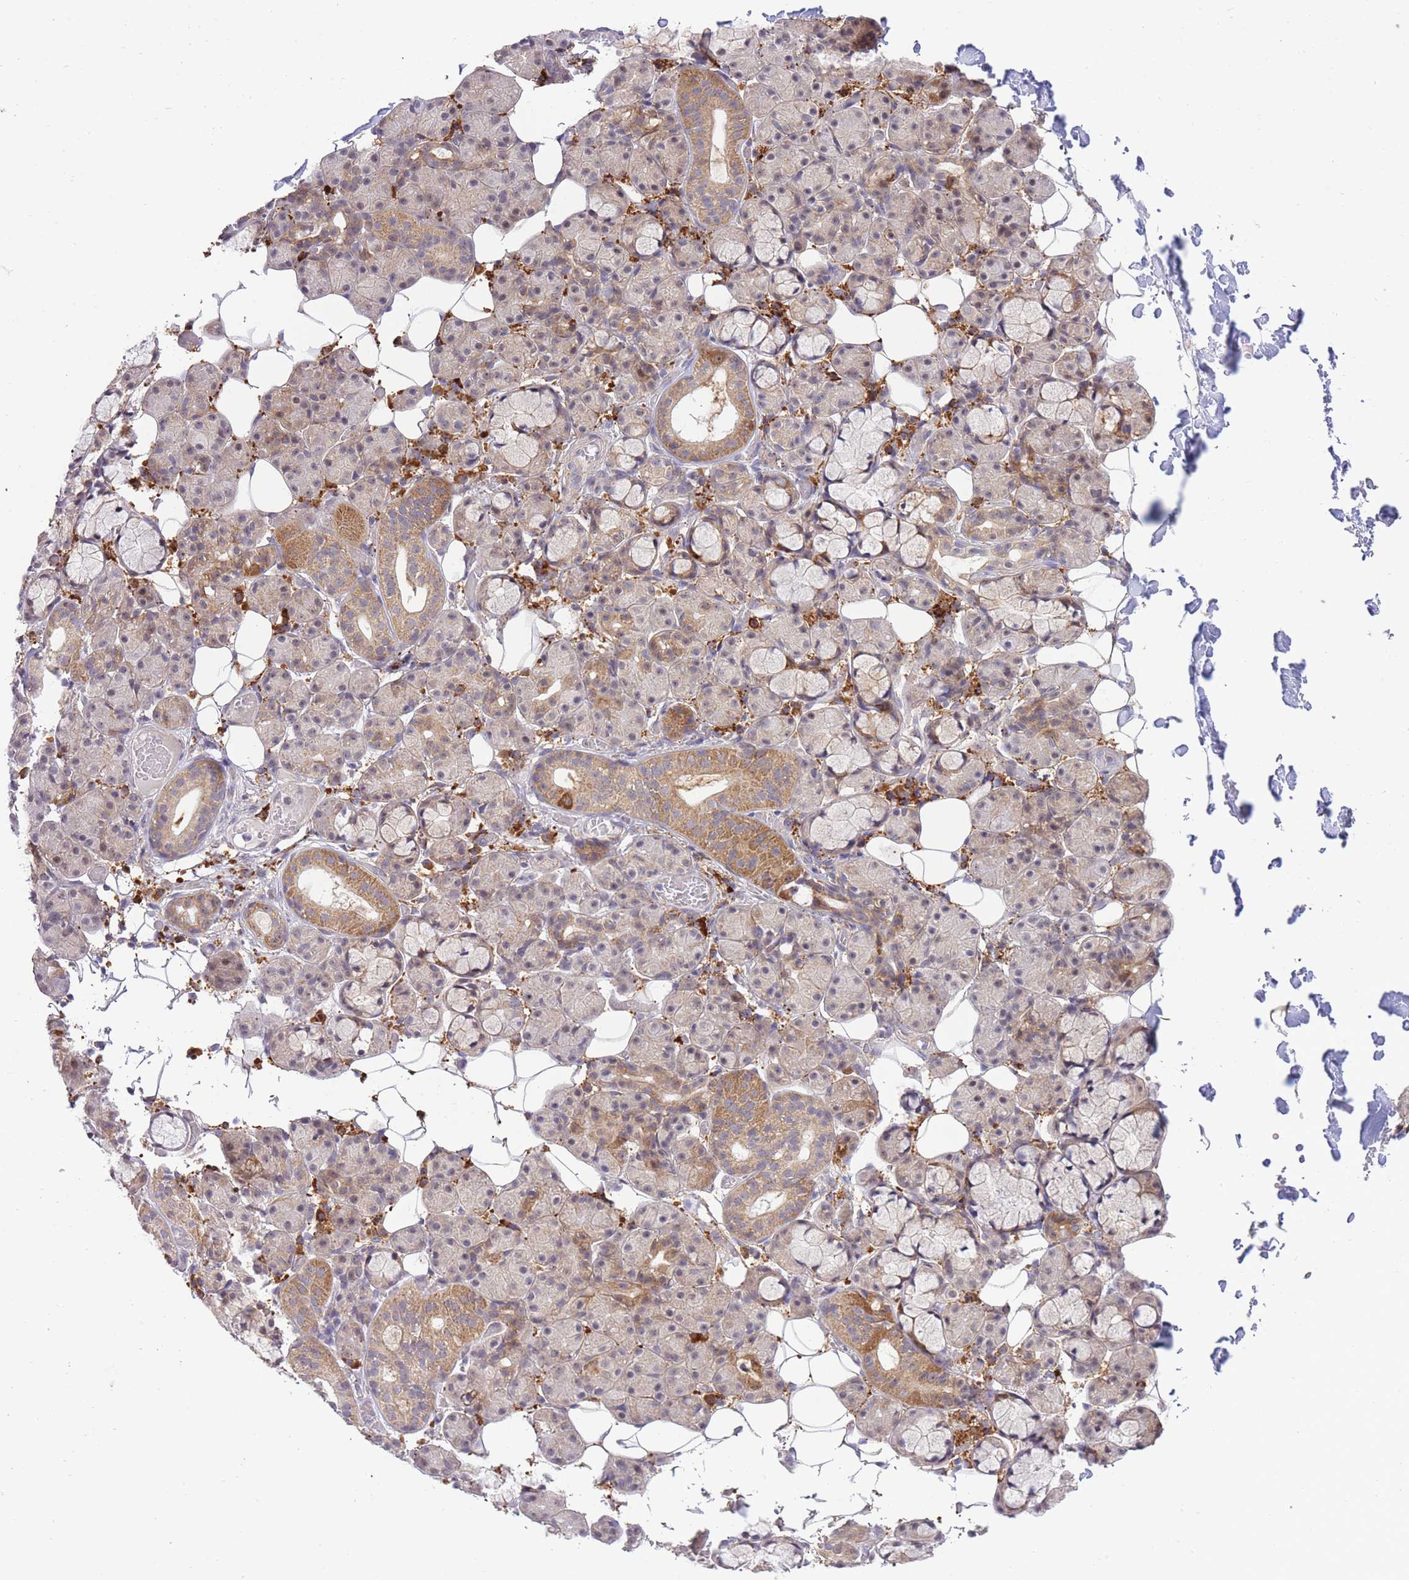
{"staining": {"intensity": "moderate", "quantity": "25%-75%", "location": "cytoplasmic/membranous"}, "tissue": "salivary gland", "cell_type": "Glandular cells", "image_type": "normal", "snomed": [{"axis": "morphology", "description": "Normal tissue, NOS"}, {"axis": "topography", "description": "Salivary gland"}], "caption": "Salivary gland stained with immunohistochemistry (IHC) demonstrates moderate cytoplasmic/membranous staining in about 25%-75% of glandular cells.", "gene": "EXOSC8", "patient": {"sex": "male", "age": 63}}